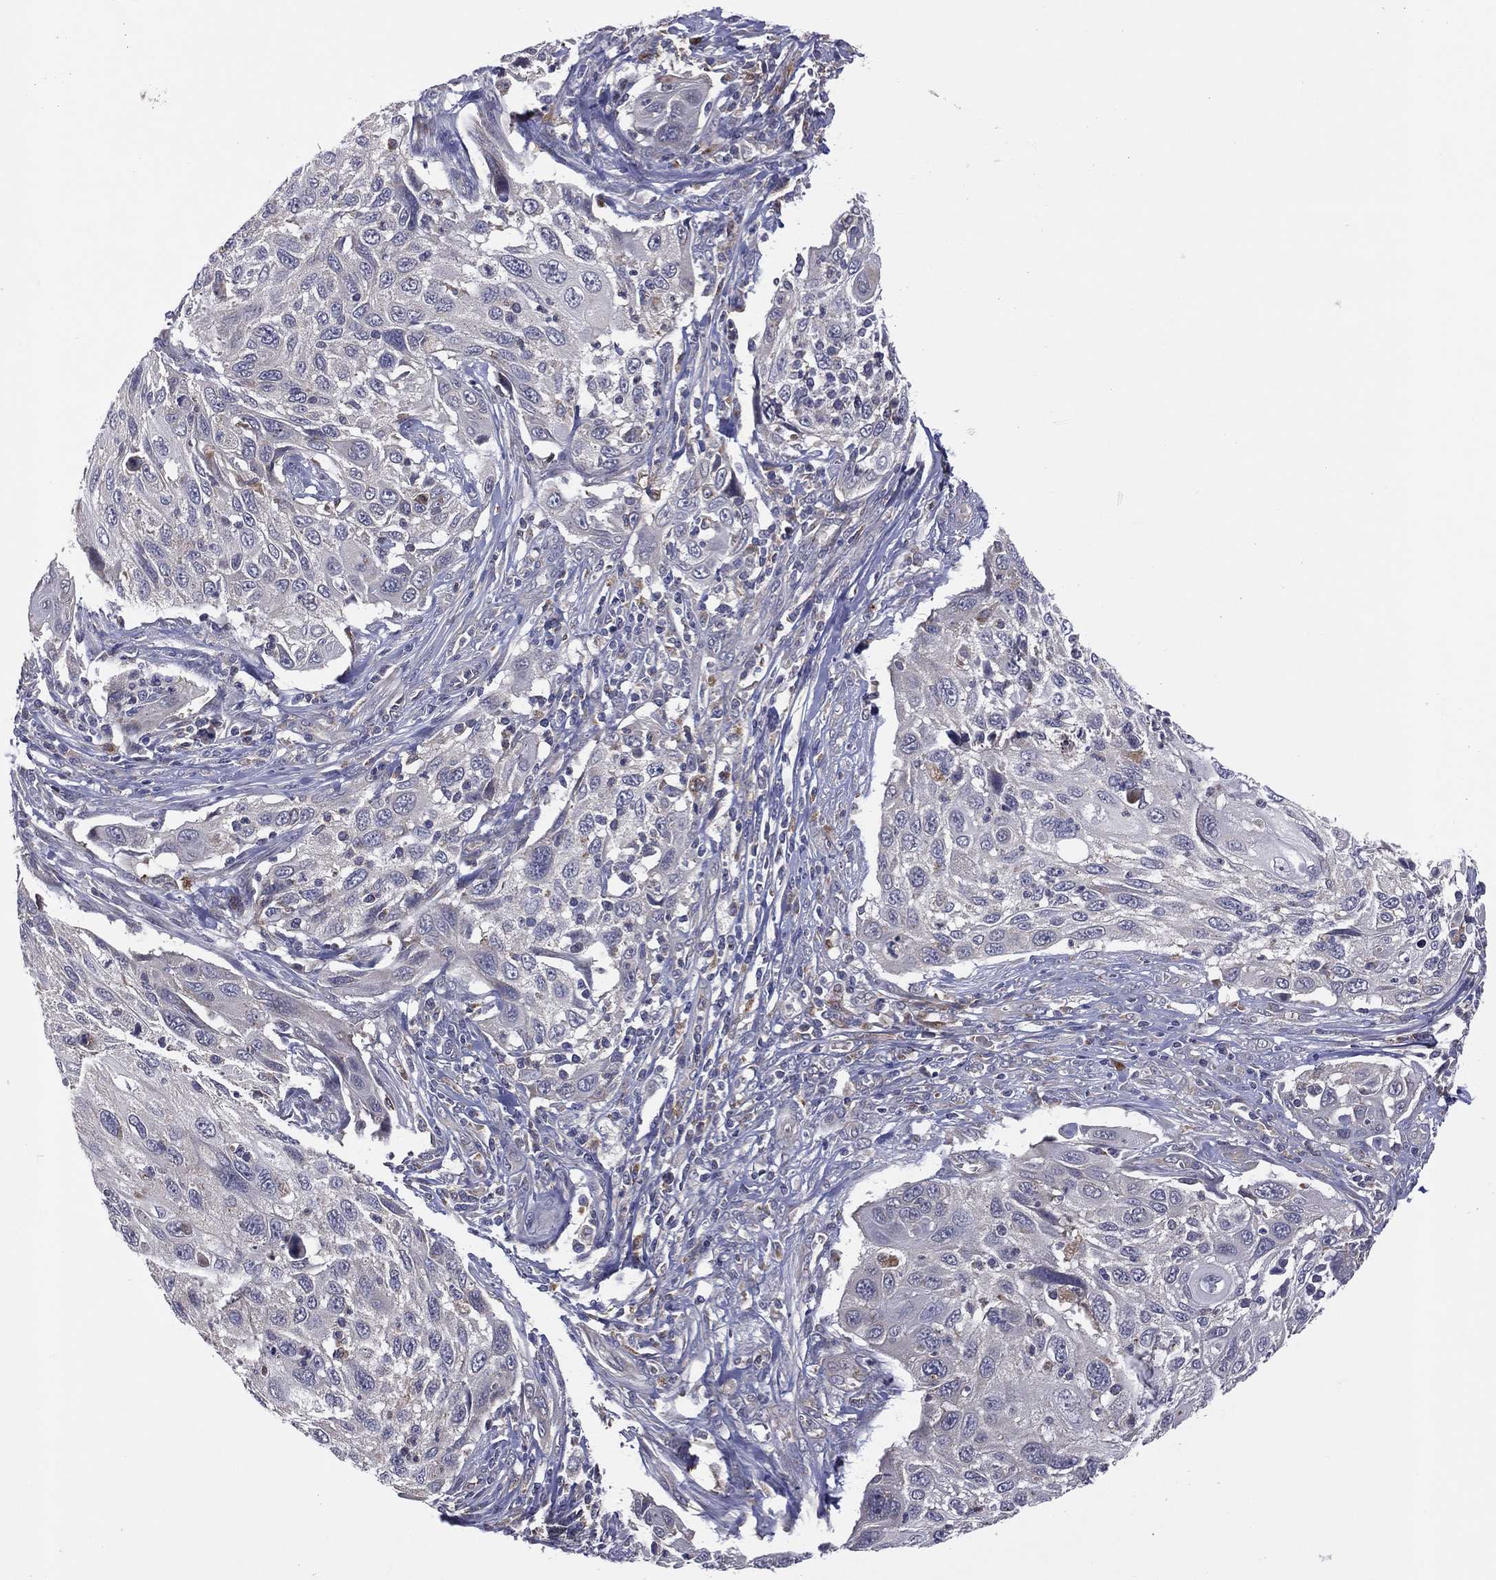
{"staining": {"intensity": "negative", "quantity": "none", "location": "none"}, "tissue": "cervical cancer", "cell_type": "Tumor cells", "image_type": "cancer", "snomed": [{"axis": "morphology", "description": "Squamous cell carcinoma, NOS"}, {"axis": "topography", "description": "Cervix"}], "caption": "There is no significant positivity in tumor cells of cervical cancer.", "gene": "STARD3", "patient": {"sex": "female", "age": 70}}